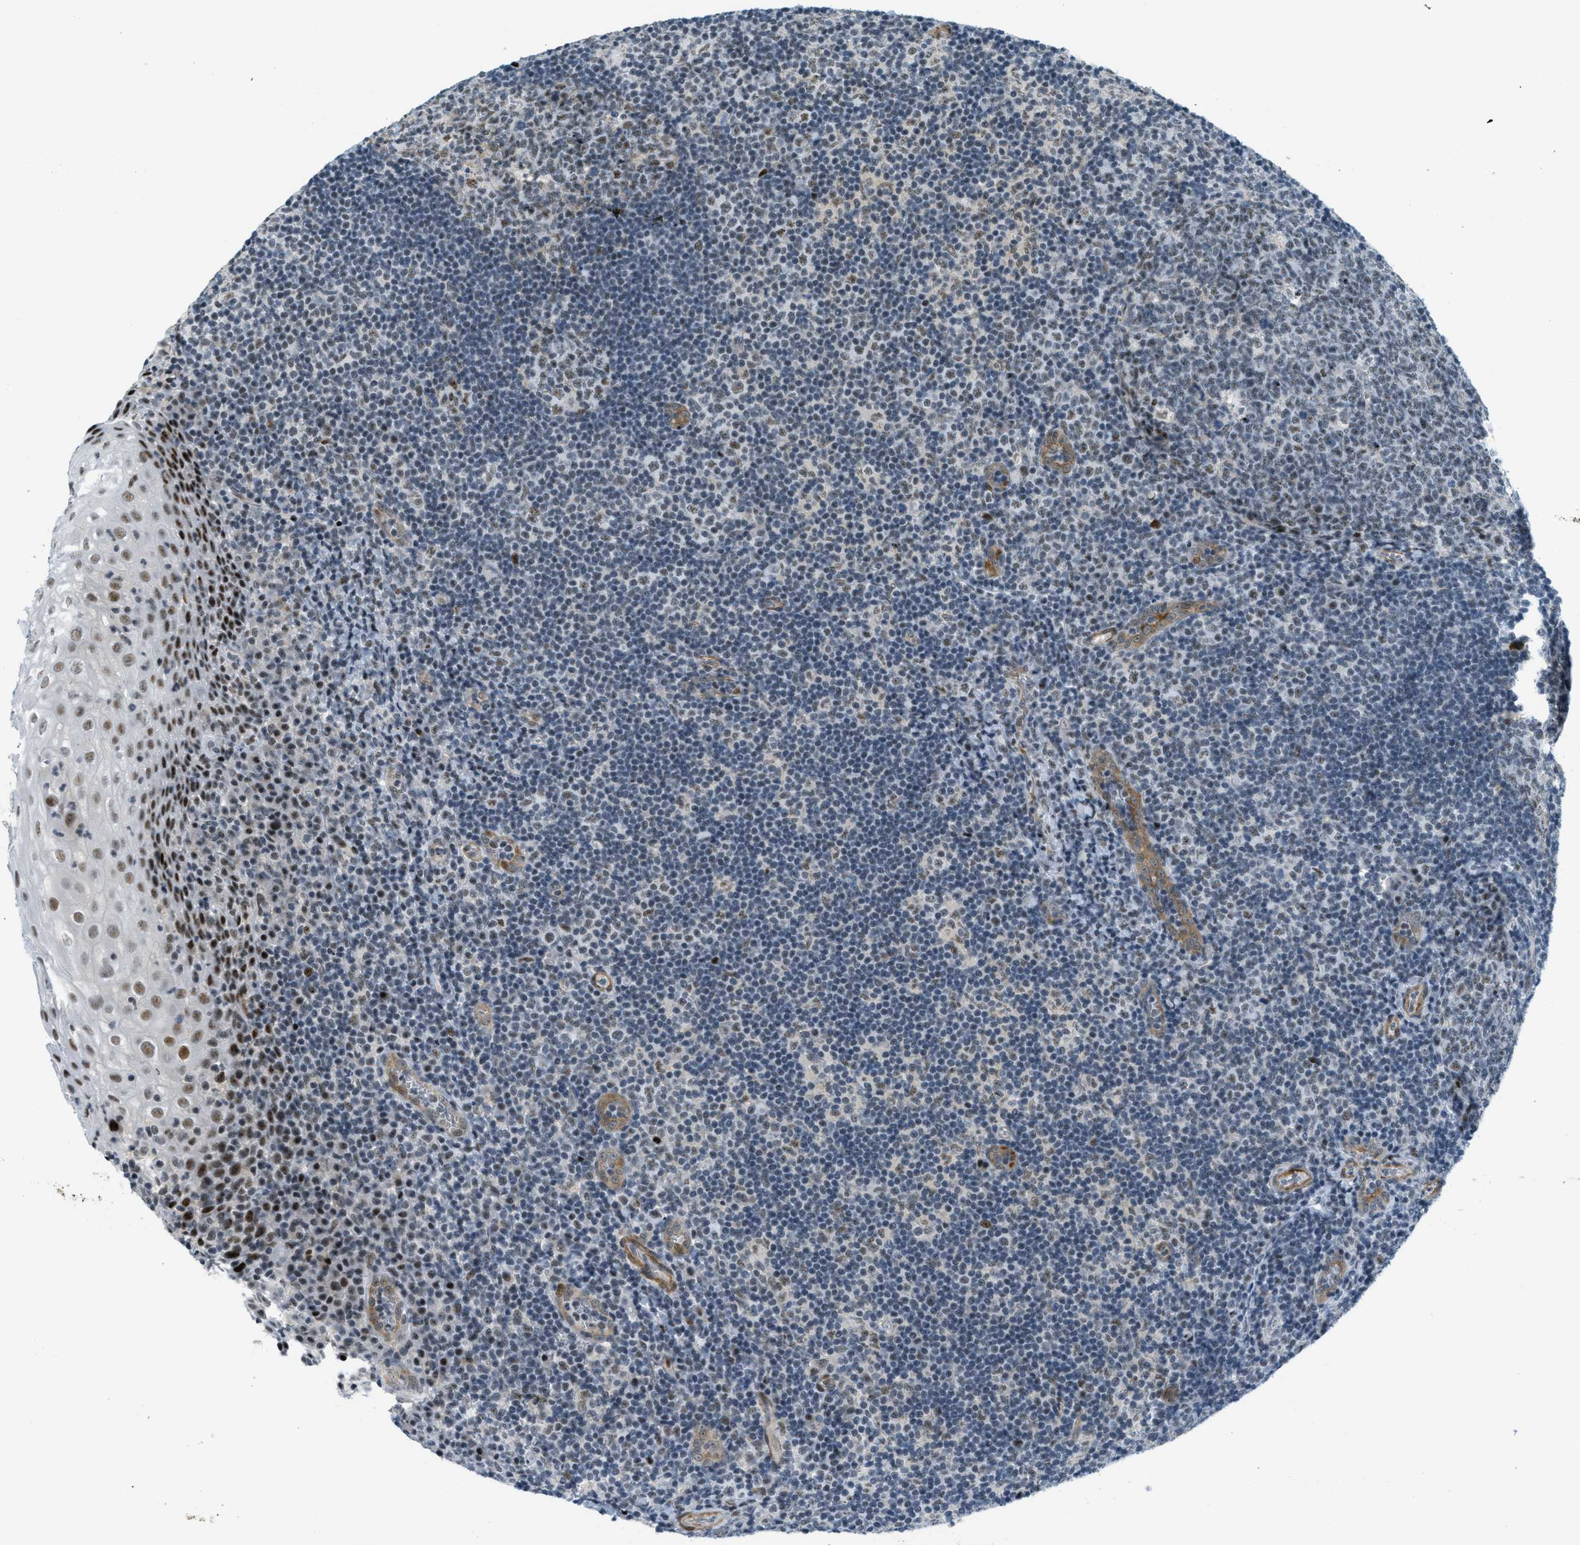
{"staining": {"intensity": "weak", "quantity": "<25%", "location": "nuclear"}, "tissue": "tonsil", "cell_type": "Germinal center cells", "image_type": "normal", "snomed": [{"axis": "morphology", "description": "Normal tissue, NOS"}, {"axis": "topography", "description": "Tonsil"}], "caption": "The immunohistochemistry micrograph has no significant positivity in germinal center cells of tonsil. (Immunohistochemistry (ihc), brightfield microscopy, high magnification).", "gene": "ZDHHC23", "patient": {"sex": "male", "age": 37}}